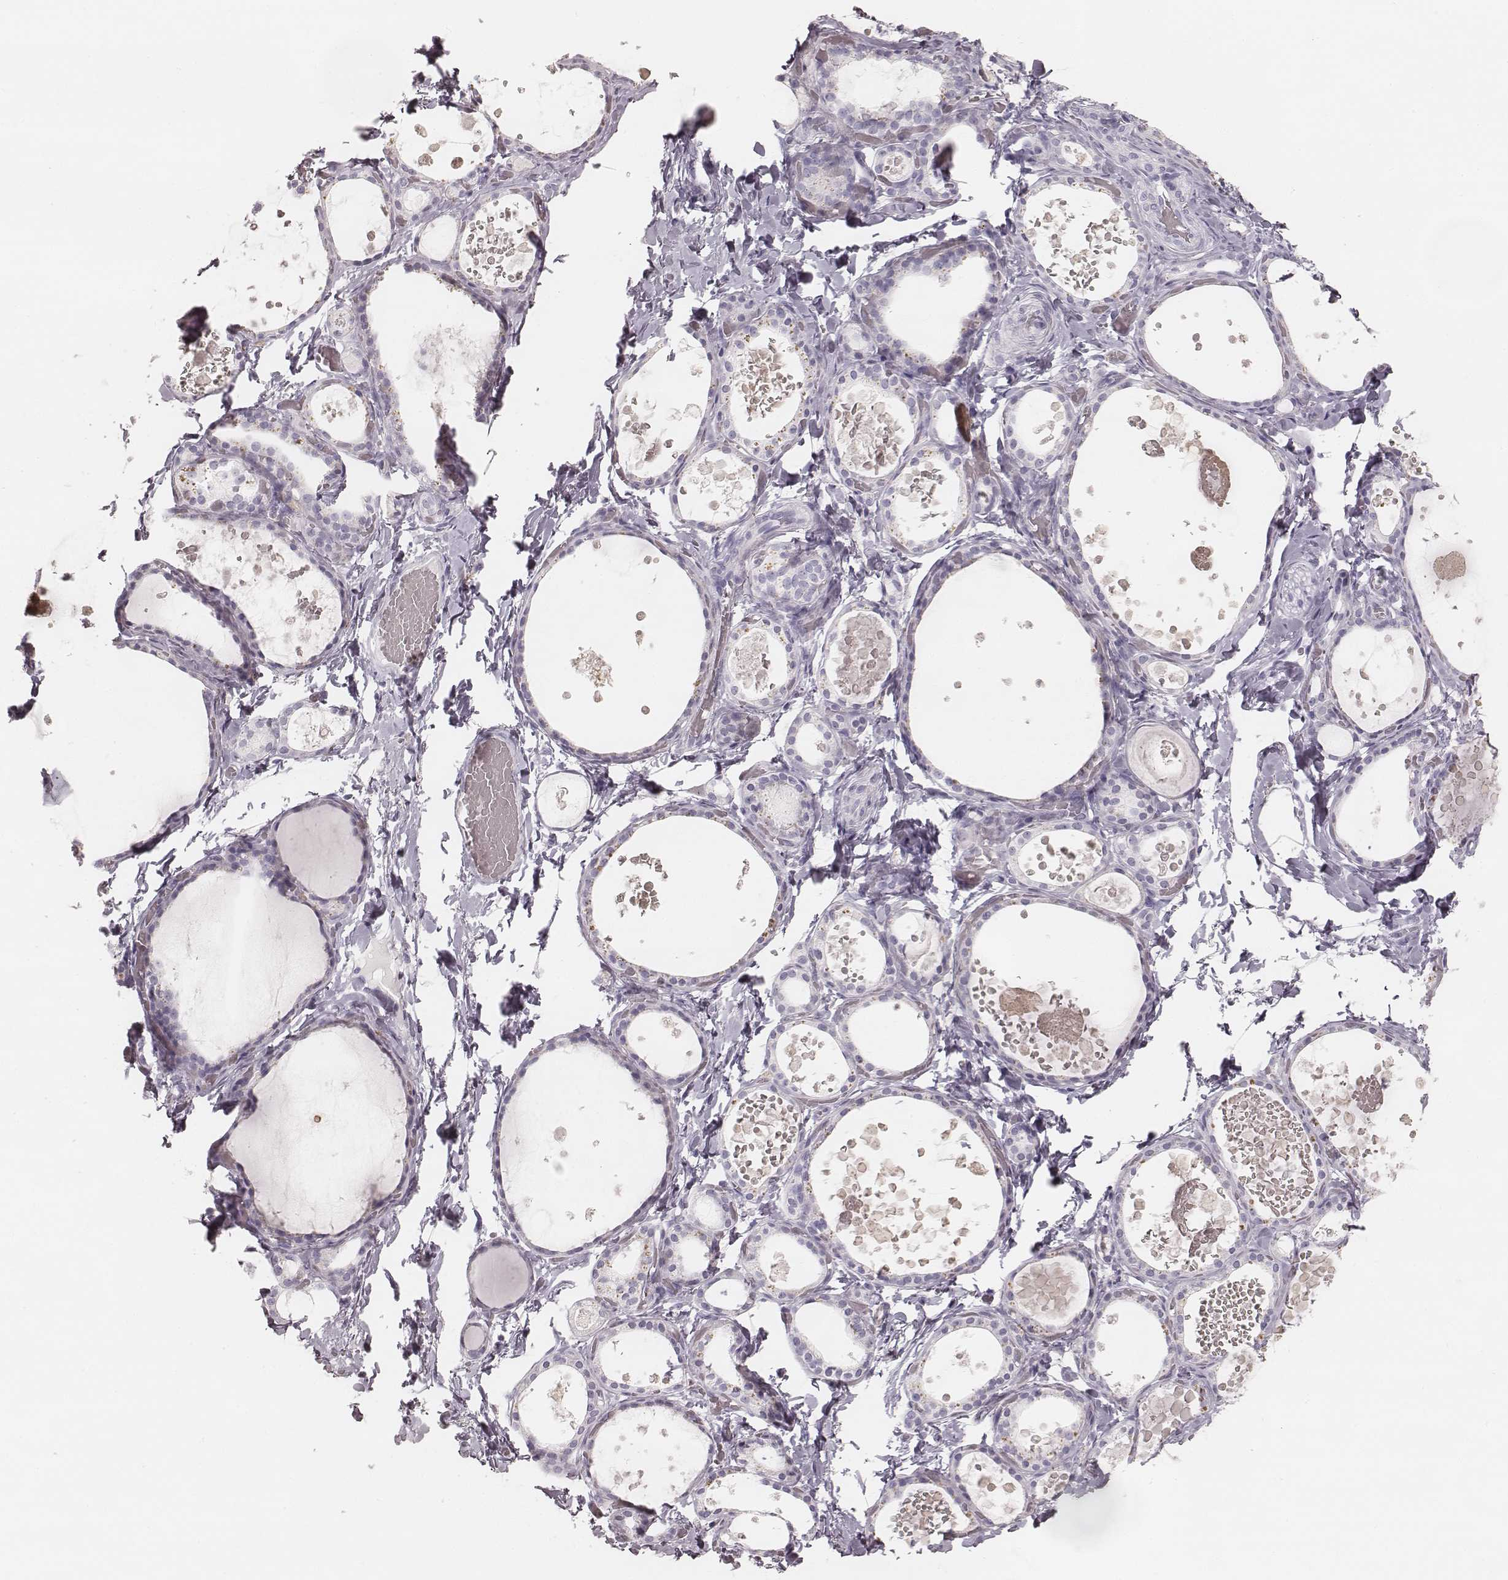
{"staining": {"intensity": "negative", "quantity": "none", "location": "none"}, "tissue": "thyroid gland", "cell_type": "Glandular cells", "image_type": "normal", "snomed": [{"axis": "morphology", "description": "Normal tissue, NOS"}, {"axis": "topography", "description": "Thyroid gland"}], "caption": "Glandular cells are negative for brown protein staining in benign thyroid gland. (DAB immunohistochemistry visualized using brightfield microscopy, high magnification).", "gene": "KRT82", "patient": {"sex": "female", "age": 56}}